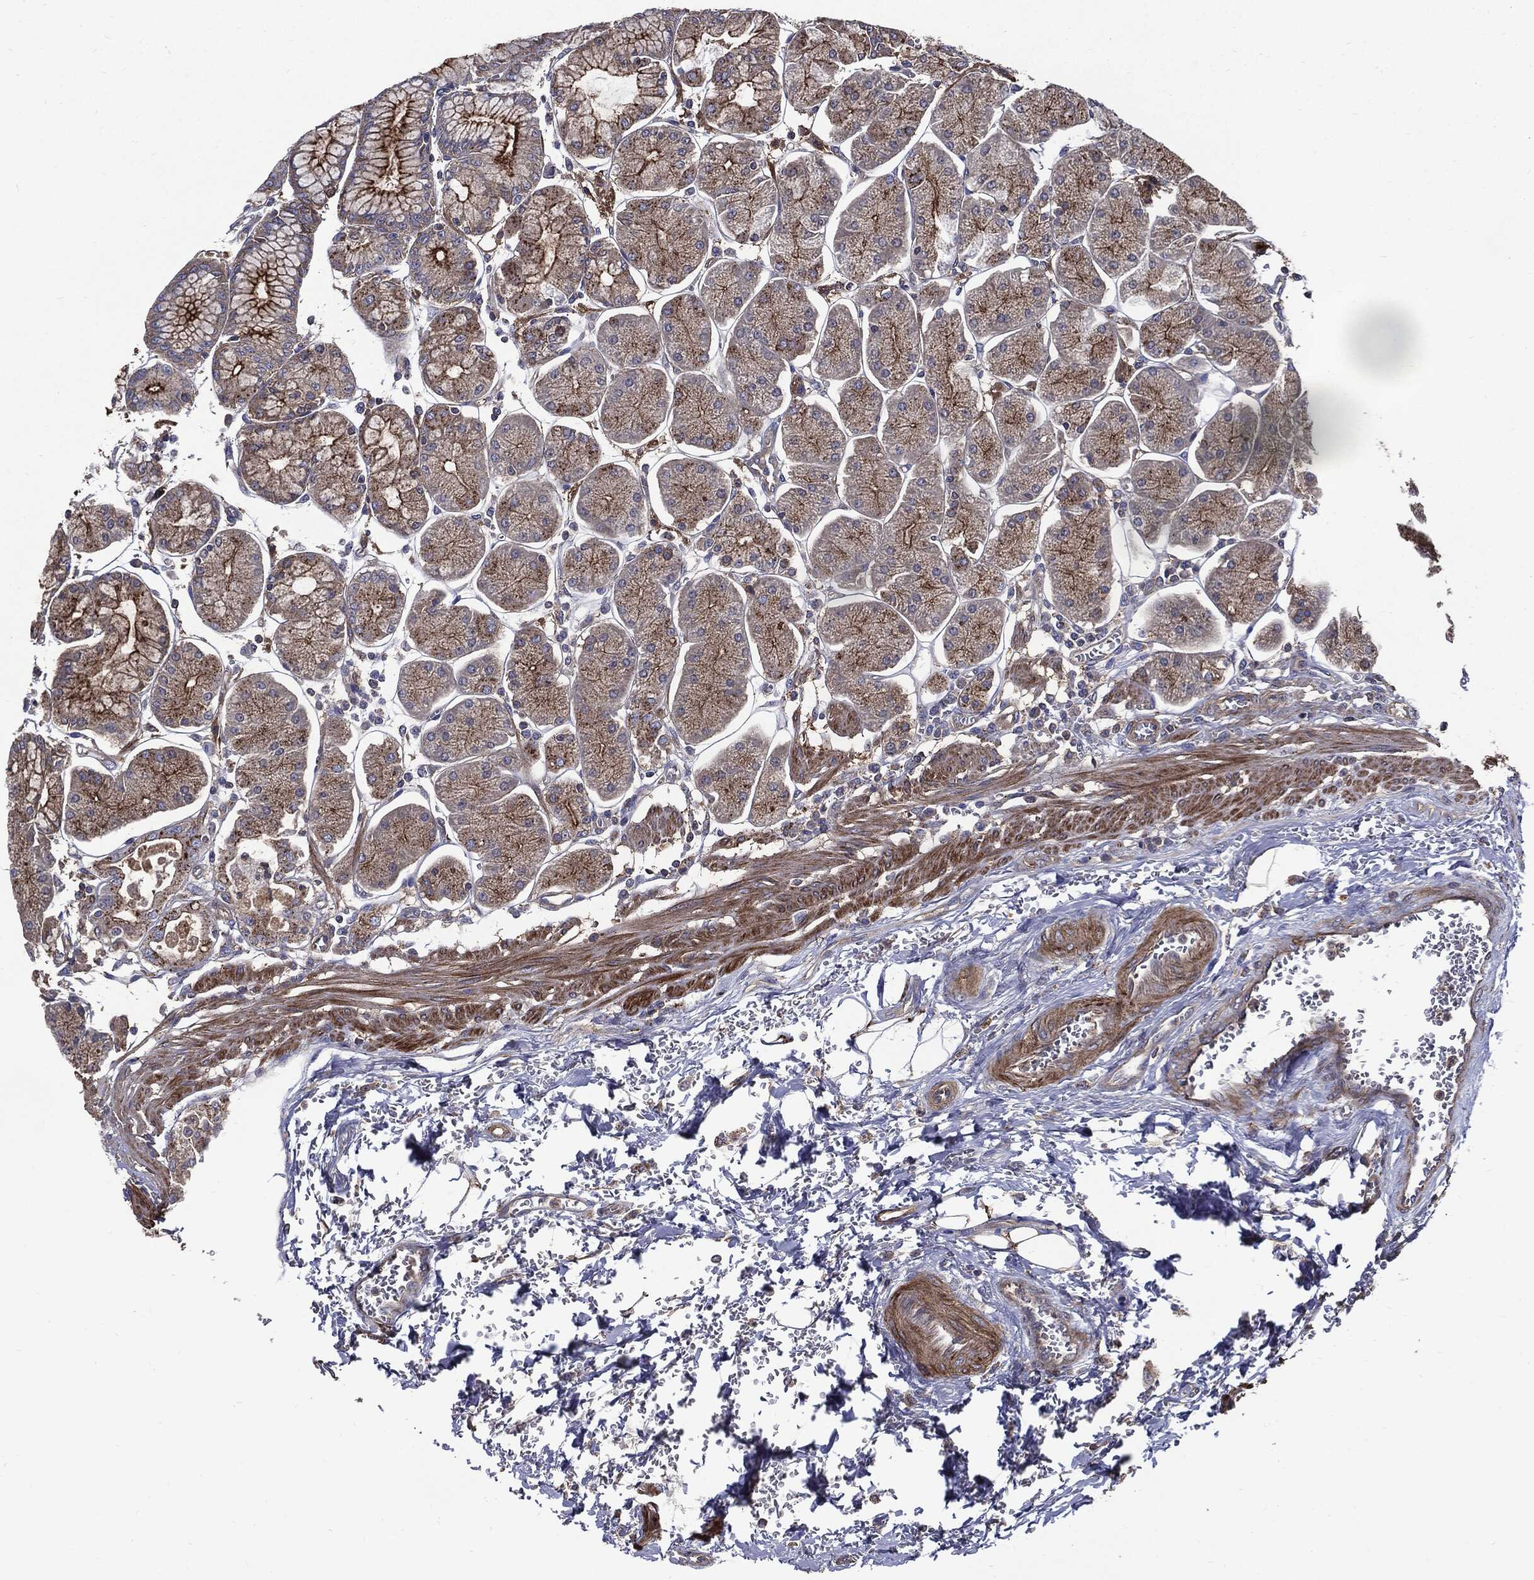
{"staining": {"intensity": "moderate", "quantity": "25%-75%", "location": "cytoplasmic/membranous"}, "tissue": "stomach", "cell_type": "Glandular cells", "image_type": "normal", "snomed": [{"axis": "morphology", "description": "Normal tissue, NOS"}, {"axis": "morphology", "description": "Adenocarcinoma, NOS"}, {"axis": "topography", "description": "Stomach, upper"}, {"axis": "topography", "description": "Stomach"}], "caption": "IHC (DAB (3,3'-diaminobenzidine)) staining of unremarkable stomach reveals moderate cytoplasmic/membranous protein positivity in approximately 25%-75% of glandular cells.", "gene": "PDCD6IP", "patient": {"sex": "male", "age": 76}}